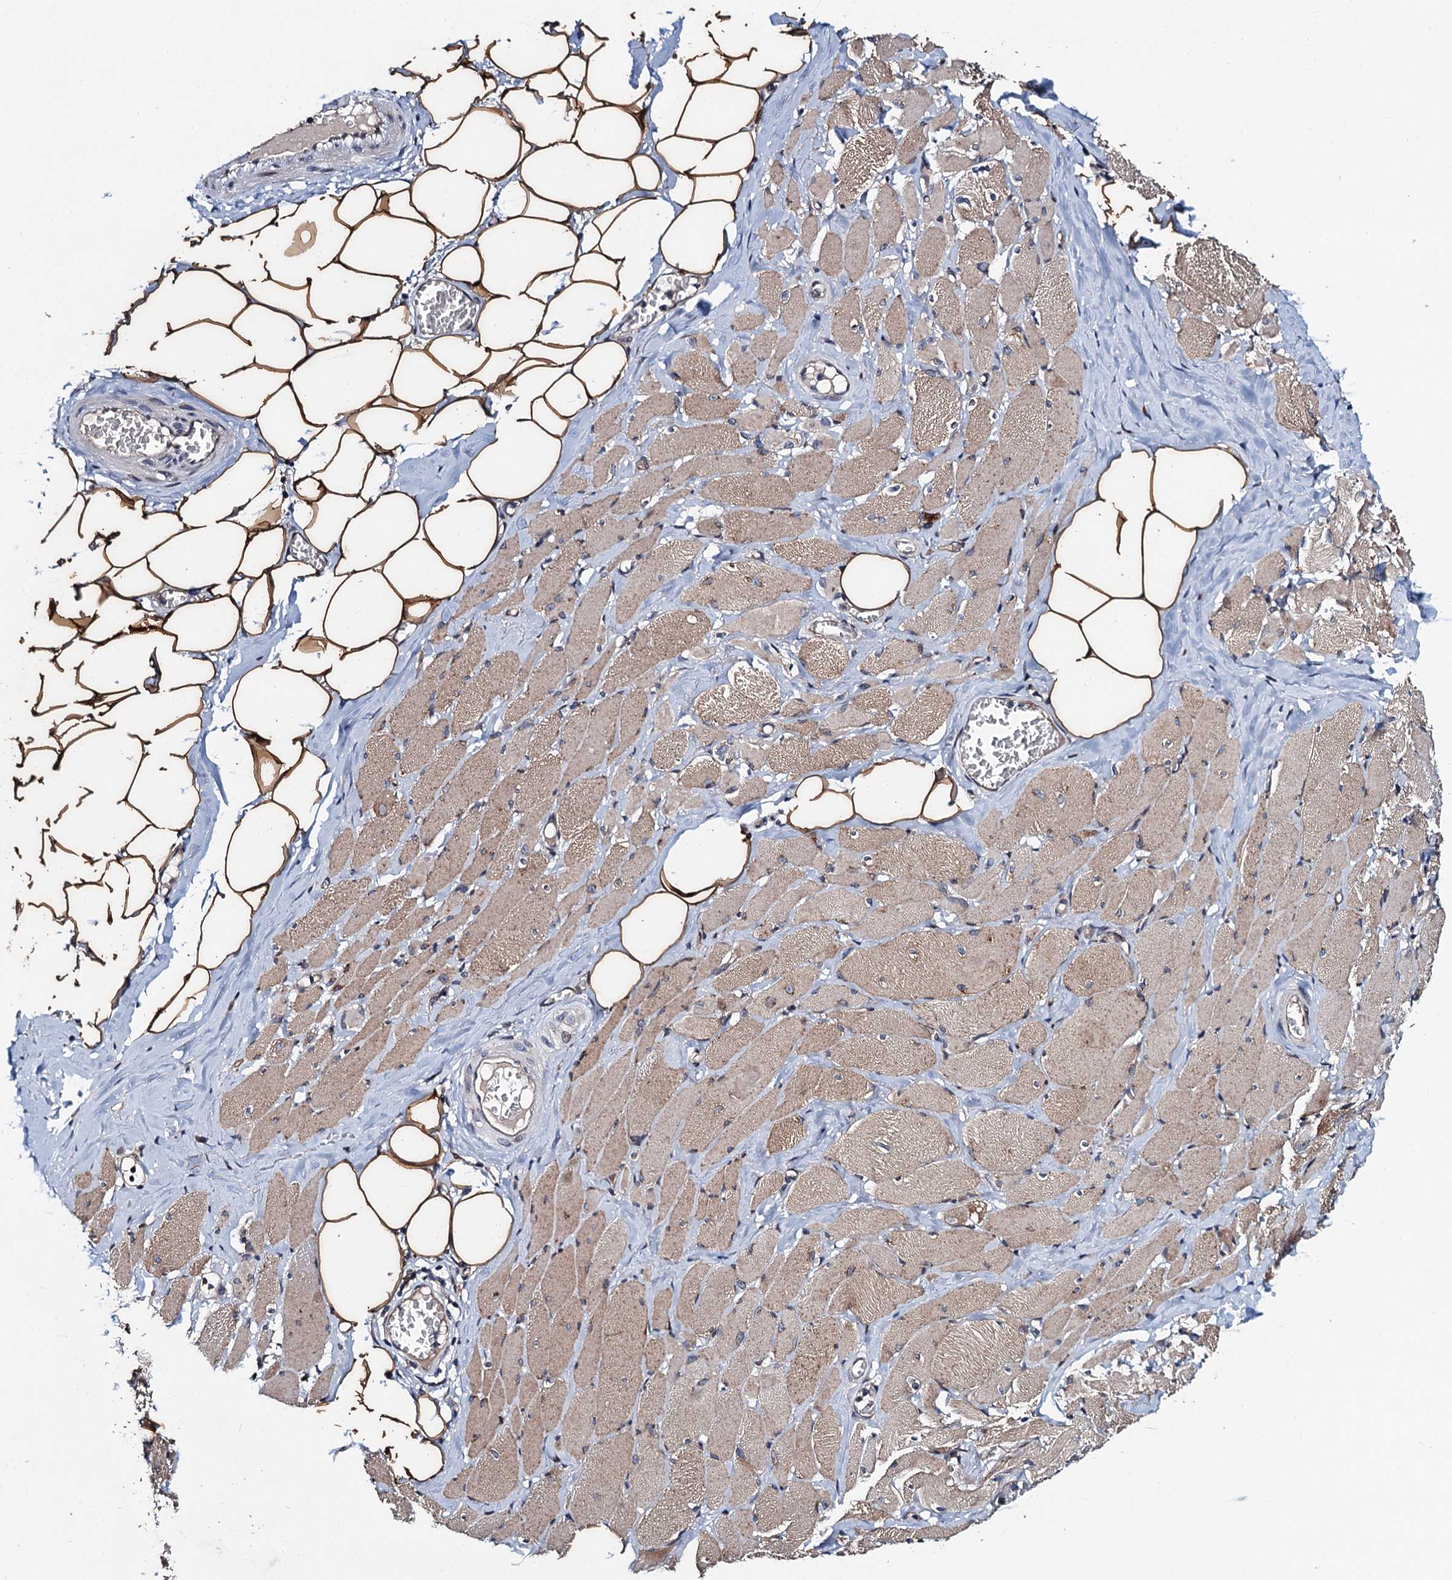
{"staining": {"intensity": "weak", "quantity": "25%-75%", "location": "cytoplasmic/membranous"}, "tissue": "skeletal muscle", "cell_type": "Myocytes", "image_type": "normal", "snomed": [{"axis": "morphology", "description": "Normal tissue, NOS"}, {"axis": "morphology", "description": "Basal cell carcinoma"}, {"axis": "topography", "description": "Skeletal muscle"}], "caption": "There is low levels of weak cytoplasmic/membranous positivity in myocytes of normal skeletal muscle, as demonstrated by immunohistochemical staining (brown color).", "gene": "NBEA", "patient": {"sex": "female", "age": 64}}